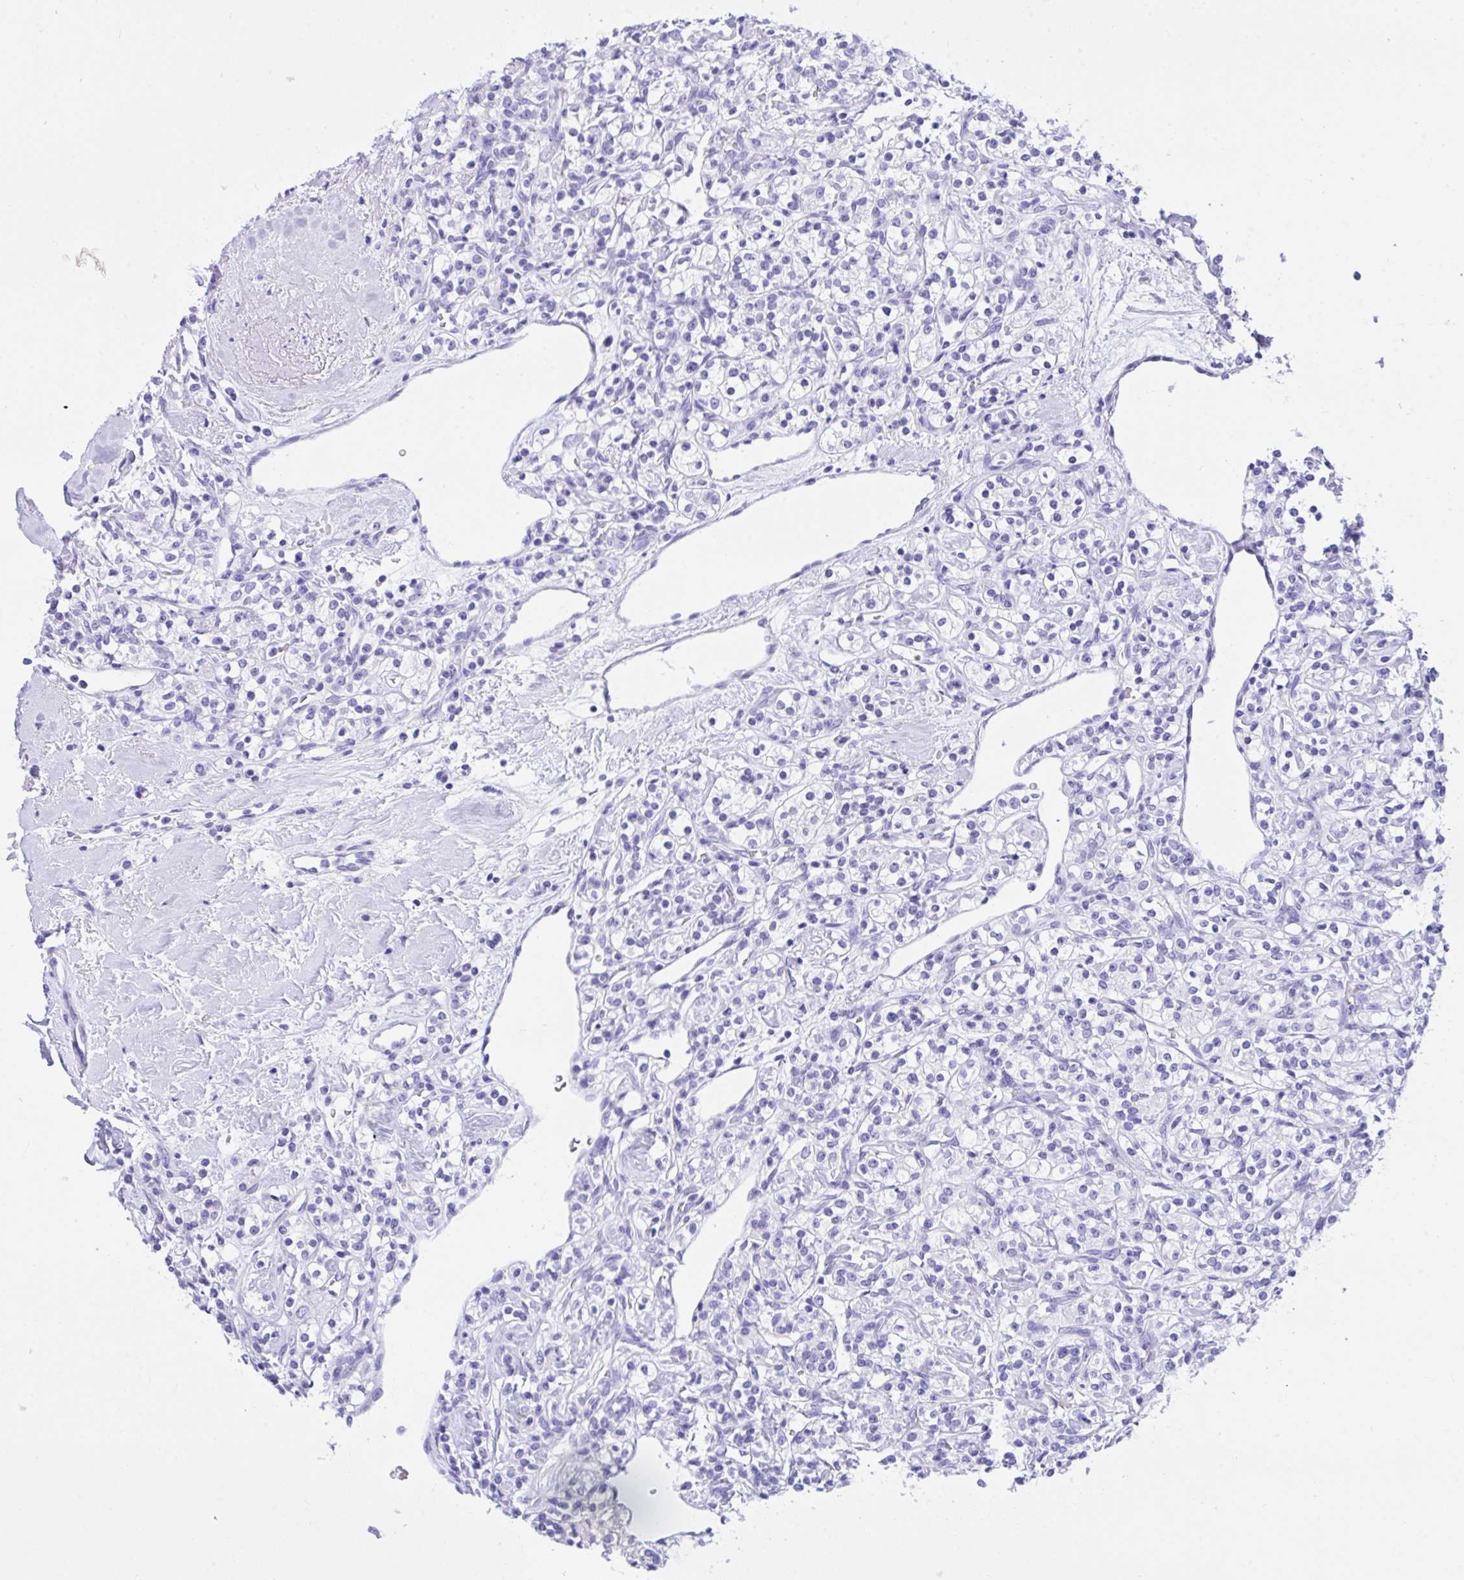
{"staining": {"intensity": "negative", "quantity": "none", "location": "none"}, "tissue": "renal cancer", "cell_type": "Tumor cells", "image_type": "cancer", "snomed": [{"axis": "morphology", "description": "Adenocarcinoma, NOS"}, {"axis": "topography", "description": "Kidney"}], "caption": "Histopathology image shows no significant protein staining in tumor cells of adenocarcinoma (renal).", "gene": "TLN2", "patient": {"sex": "male", "age": 77}}